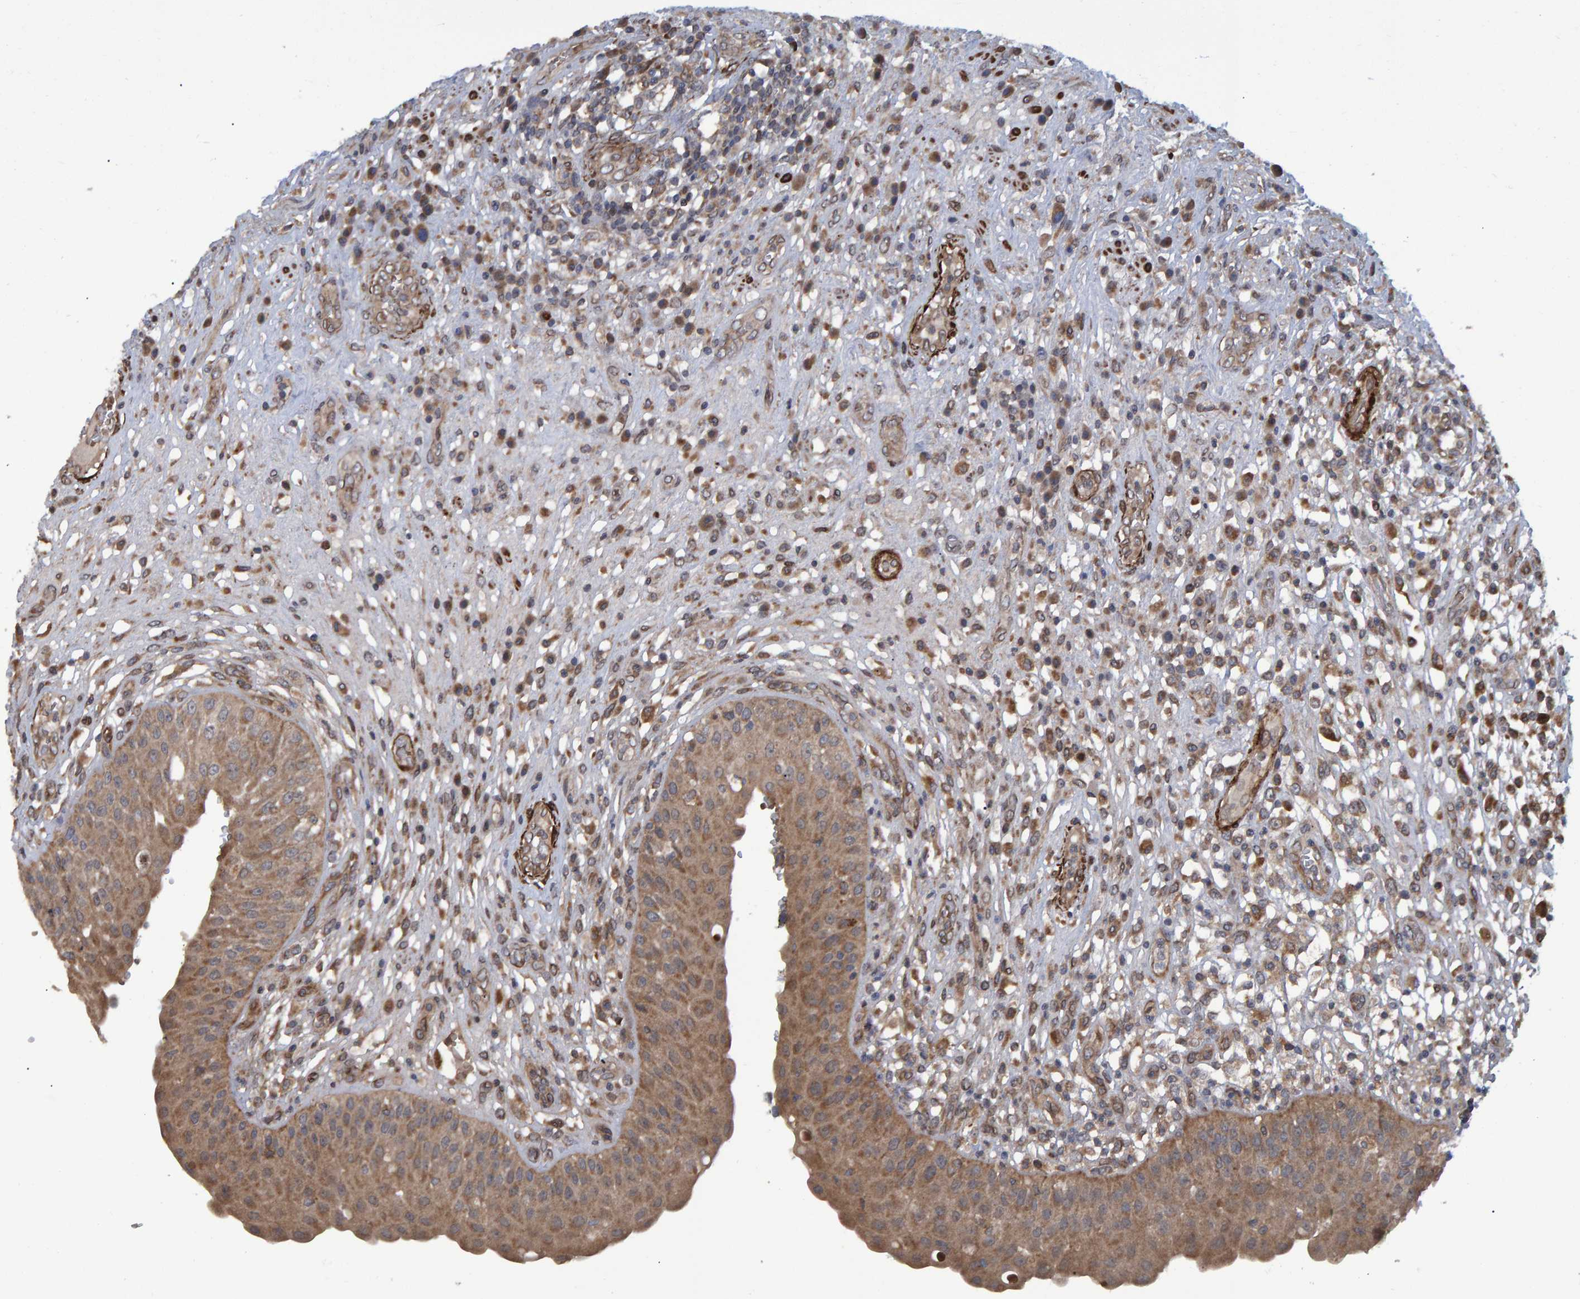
{"staining": {"intensity": "moderate", "quantity": ">75%", "location": "cytoplasmic/membranous"}, "tissue": "urinary bladder", "cell_type": "Urothelial cells", "image_type": "normal", "snomed": [{"axis": "morphology", "description": "Normal tissue, NOS"}, {"axis": "topography", "description": "Urinary bladder"}], "caption": "Immunohistochemistry (DAB (3,3'-diaminobenzidine)) staining of normal human urinary bladder shows moderate cytoplasmic/membranous protein staining in about >75% of urothelial cells.", "gene": "ATP6V1H", "patient": {"sex": "female", "age": 62}}